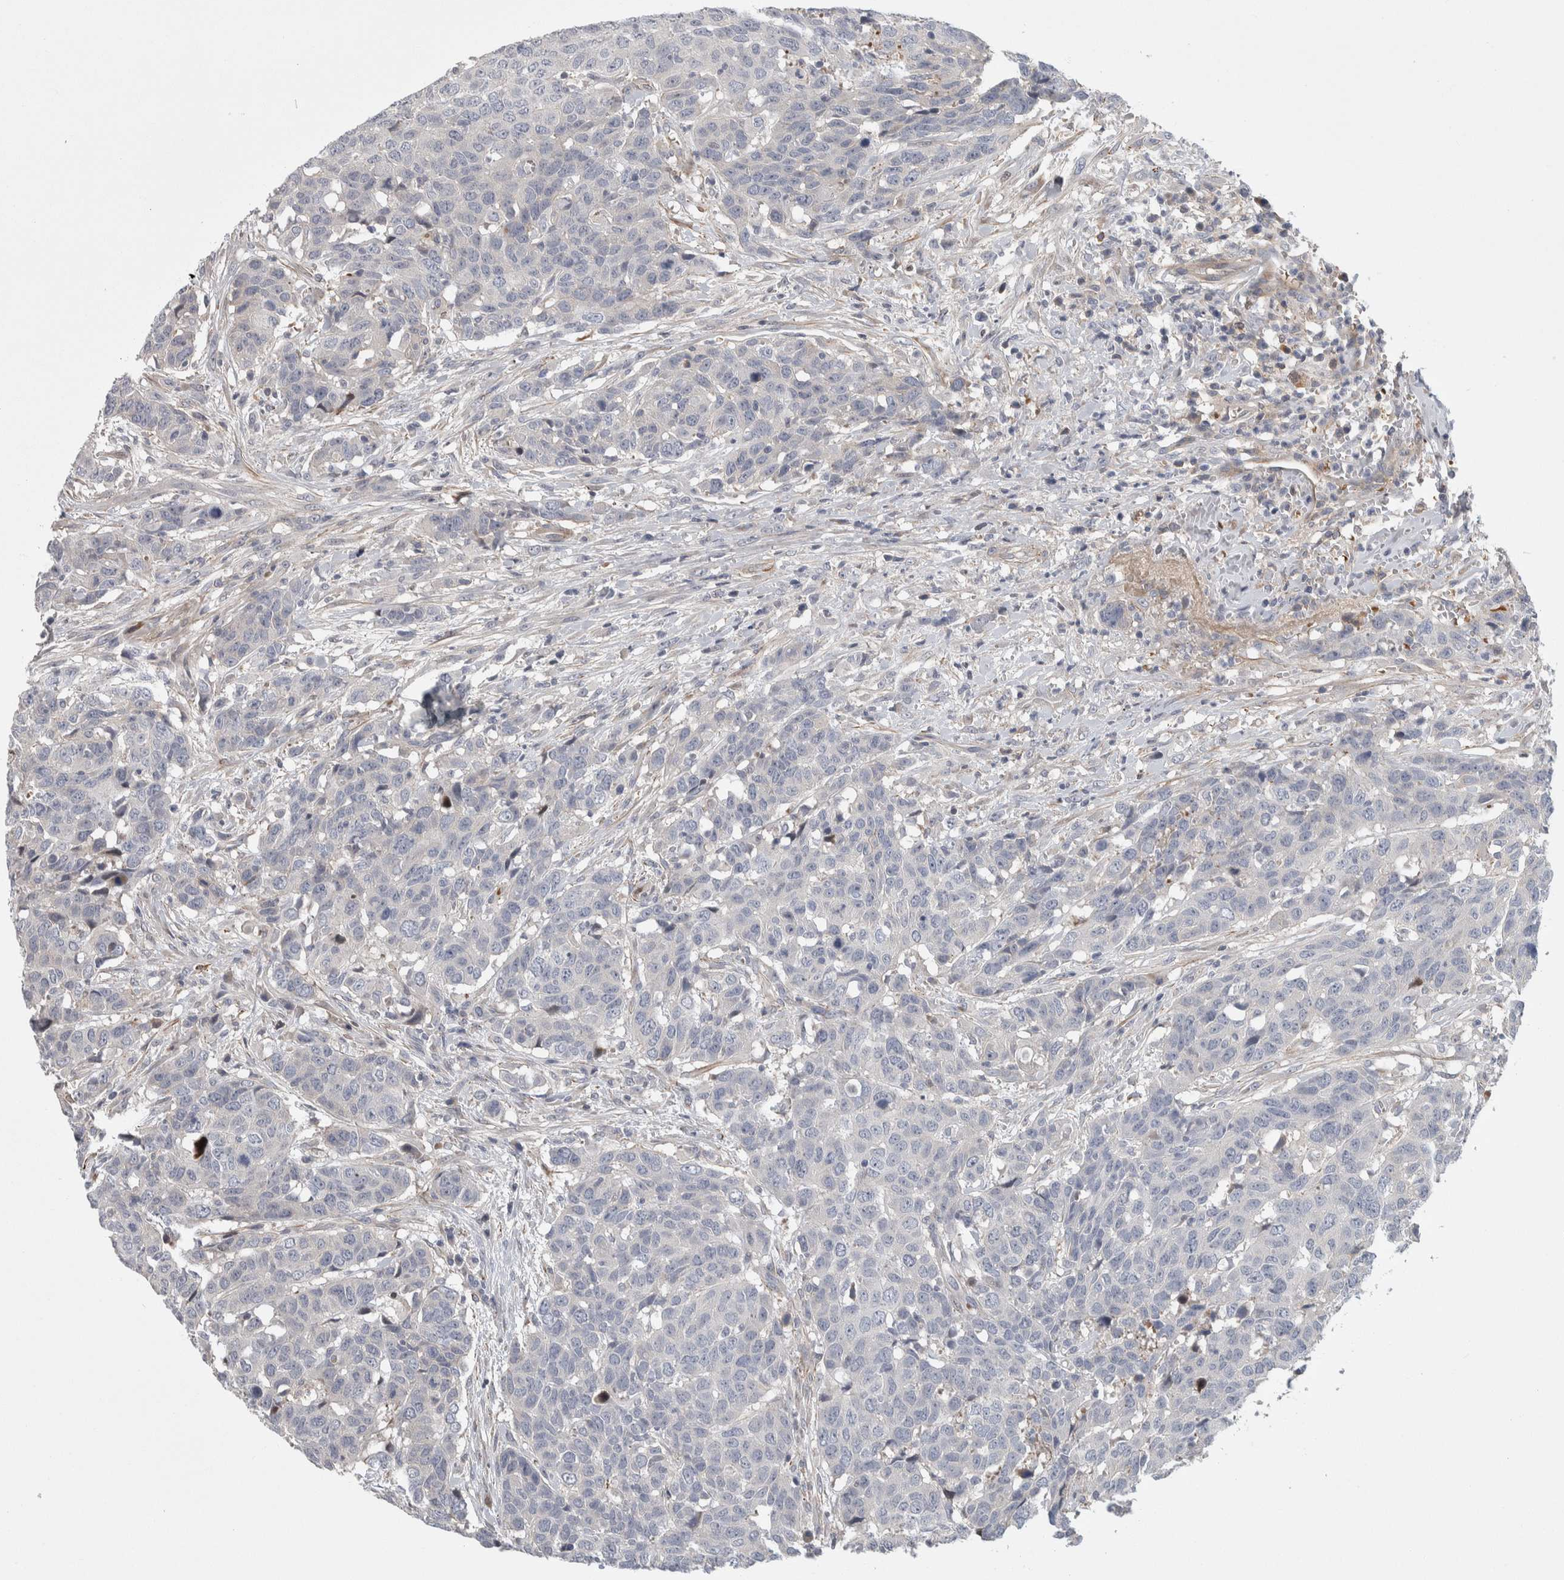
{"staining": {"intensity": "negative", "quantity": "none", "location": "none"}, "tissue": "head and neck cancer", "cell_type": "Tumor cells", "image_type": "cancer", "snomed": [{"axis": "morphology", "description": "Squamous cell carcinoma, NOS"}, {"axis": "topography", "description": "Head-Neck"}], "caption": "Tumor cells show no significant protein positivity in squamous cell carcinoma (head and neck). Nuclei are stained in blue.", "gene": "PSMG3", "patient": {"sex": "male", "age": 66}}